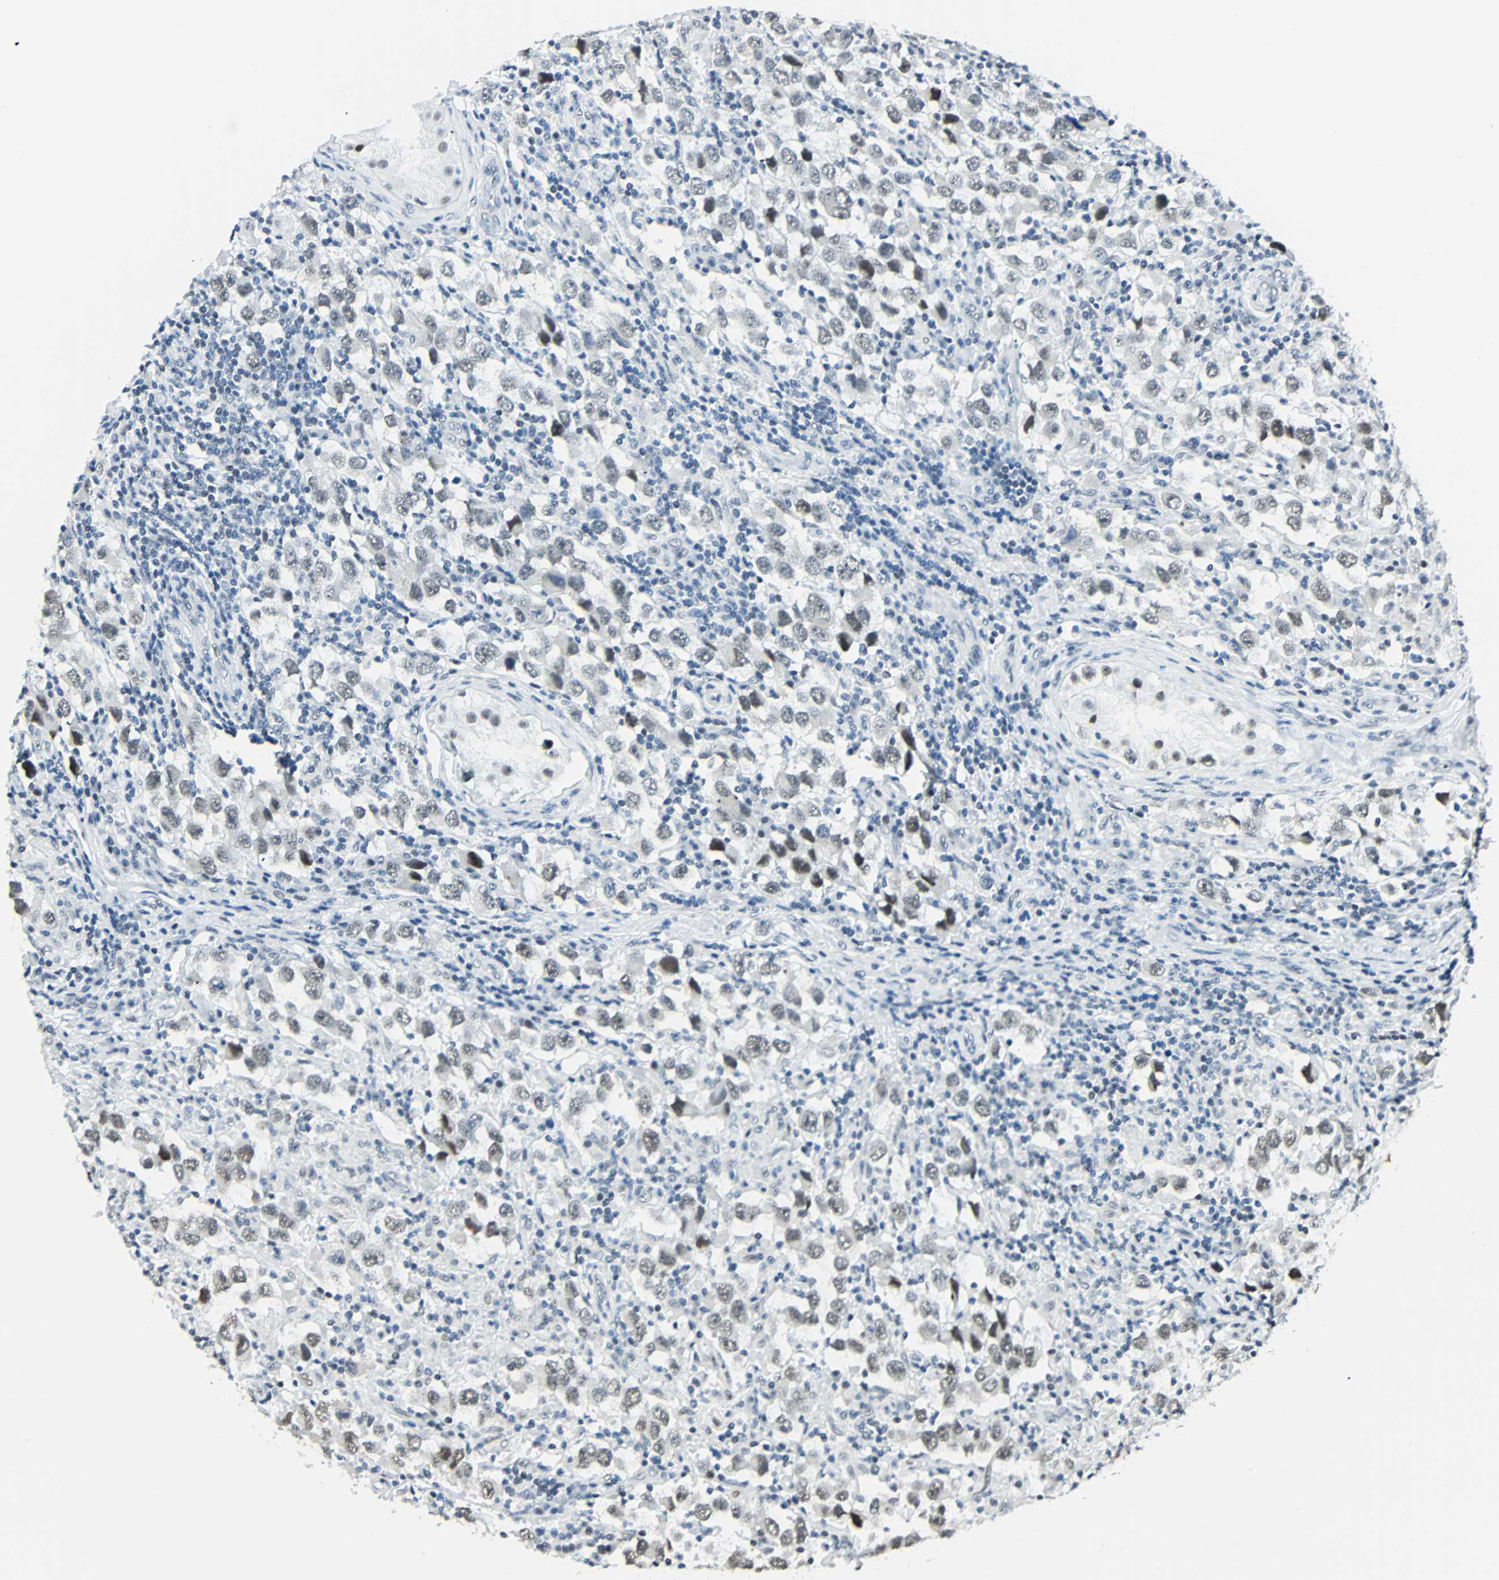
{"staining": {"intensity": "moderate", "quantity": "<25%", "location": "nuclear"}, "tissue": "testis cancer", "cell_type": "Tumor cells", "image_type": "cancer", "snomed": [{"axis": "morphology", "description": "Carcinoma, Embryonal, NOS"}, {"axis": "topography", "description": "Testis"}], "caption": "The immunohistochemical stain shows moderate nuclear staining in tumor cells of testis embryonal carcinoma tissue. (brown staining indicates protein expression, while blue staining denotes nuclei).", "gene": "NELFE", "patient": {"sex": "male", "age": 21}}